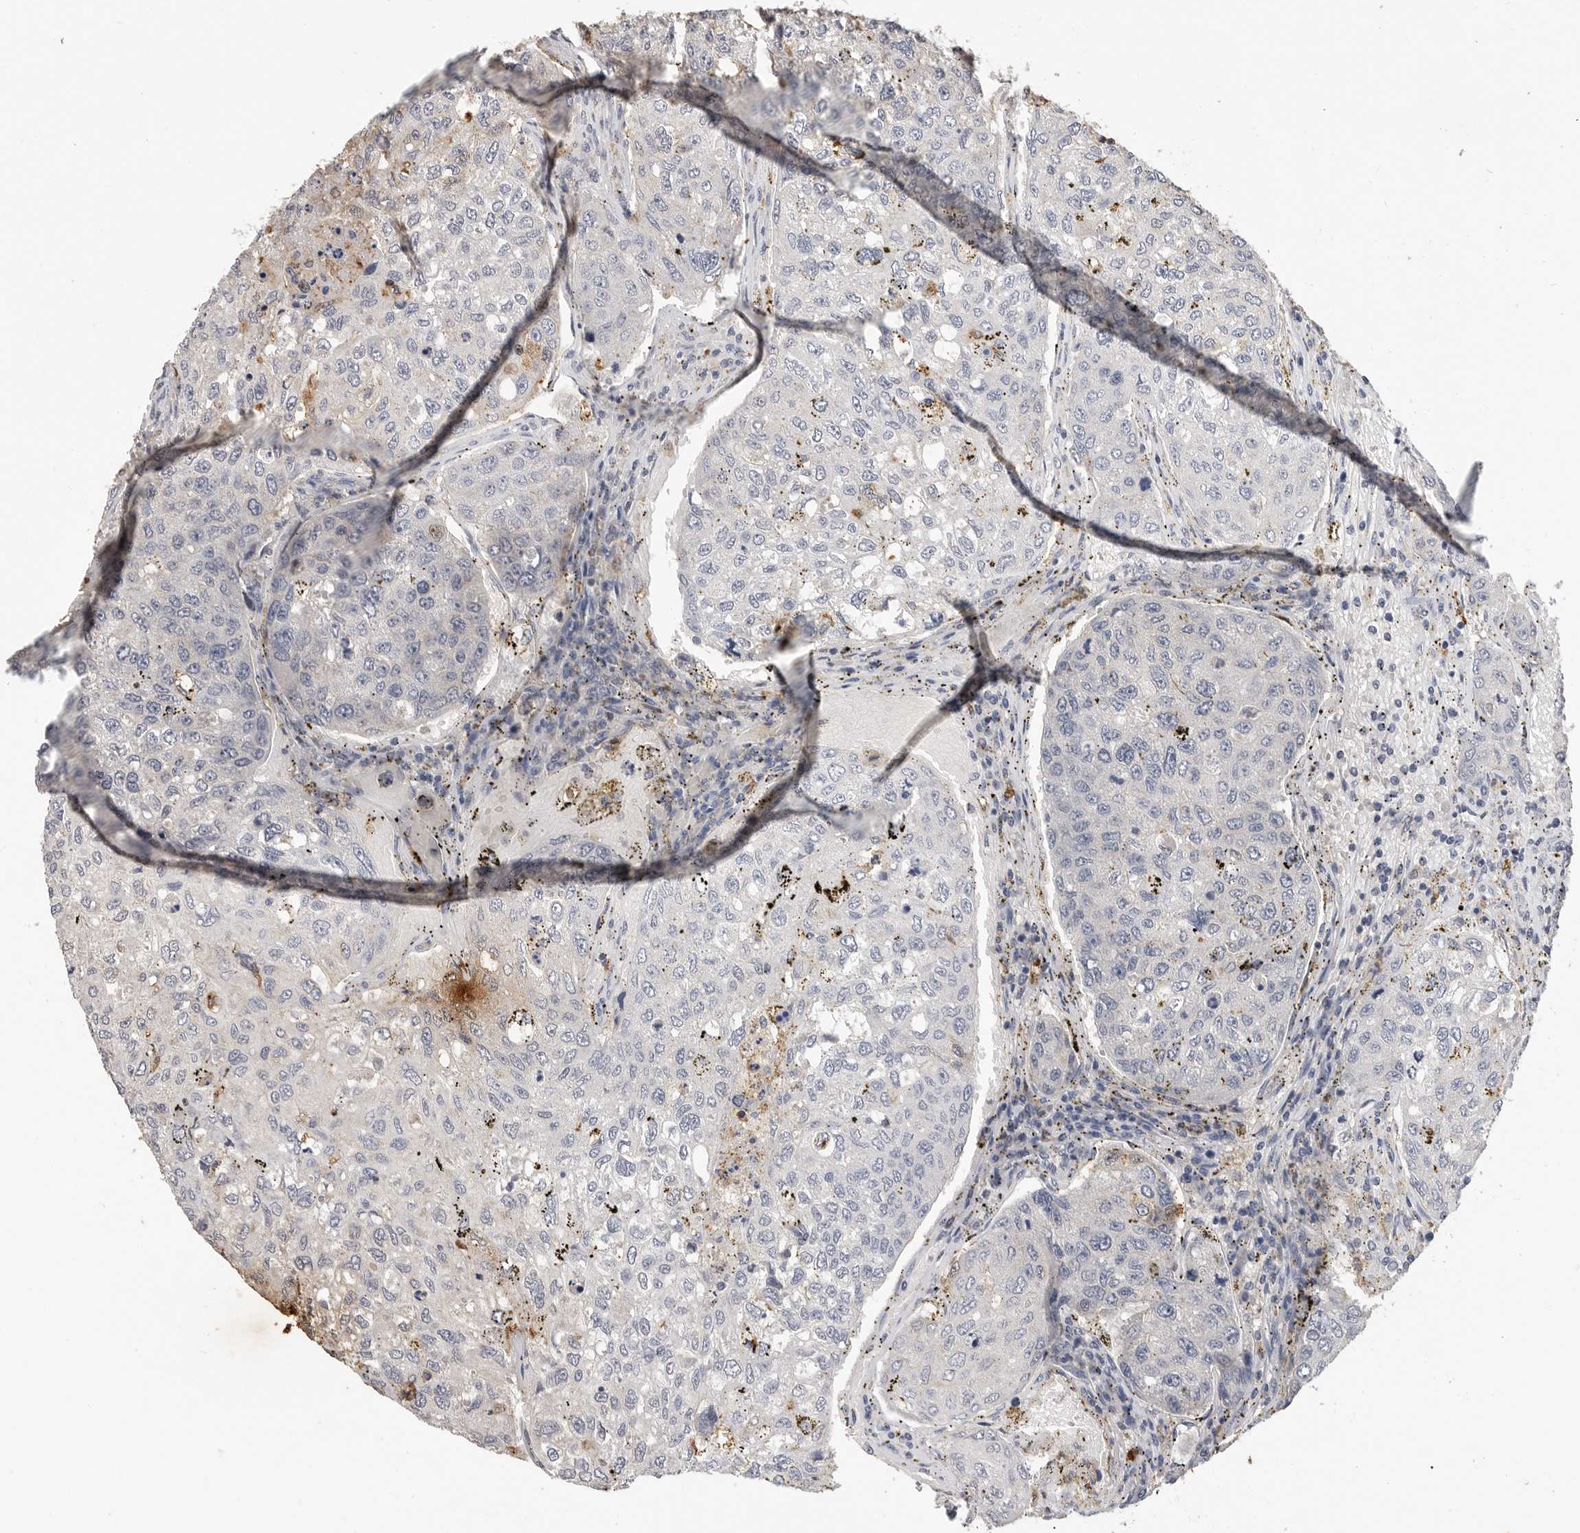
{"staining": {"intensity": "negative", "quantity": "none", "location": "none"}, "tissue": "urothelial cancer", "cell_type": "Tumor cells", "image_type": "cancer", "snomed": [{"axis": "morphology", "description": "Urothelial carcinoma, High grade"}, {"axis": "topography", "description": "Lymph node"}, {"axis": "topography", "description": "Urinary bladder"}], "caption": "This is a micrograph of immunohistochemistry staining of high-grade urothelial carcinoma, which shows no expression in tumor cells.", "gene": "LTBR", "patient": {"sex": "male", "age": 51}}